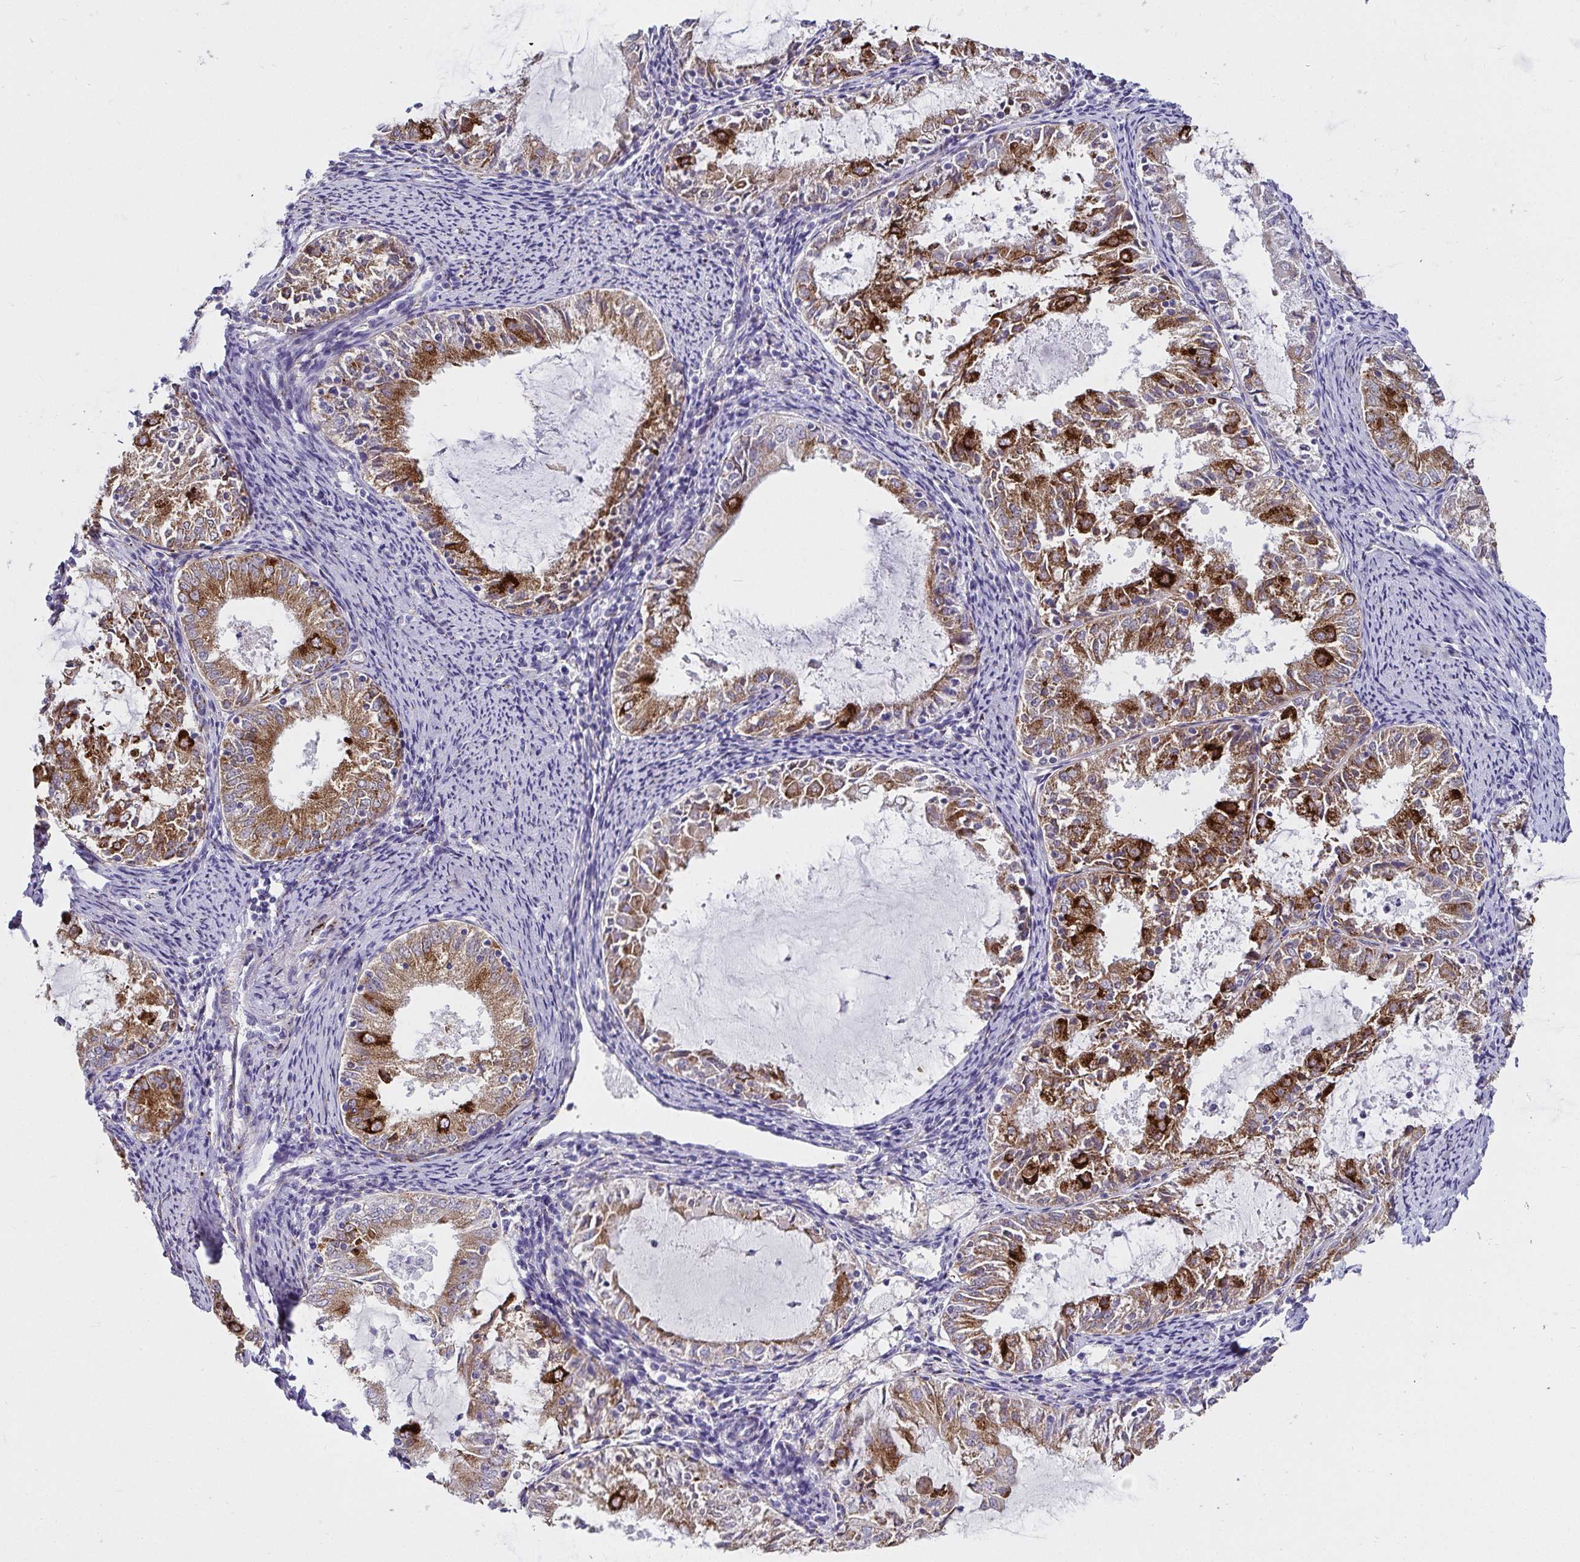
{"staining": {"intensity": "strong", "quantity": "25%-75%", "location": "cytoplasmic/membranous"}, "tissue": "endometrial cancer", "cell_type": "Tumor cells", "image_type": "cancer", "snomed": [{"axis": "morphology", "description": "Adenocarcinoma, NOS"}, {"axis": "topography", "description": "Endometrium"}], "caption": "Immunohistochemistry staining of endometrial cancer, which reveals high levels of strong cytoplasmic/membranous positivity in about 25%-75% of tumor cells indicating strong cytoplasmic/membranous protein staining. The staining was performed using DAB (3,3'-diaminobenzidine) (brown) for protein detection and nuclei were counterstained in hematoxylin (blue).", "gene": "P4HA2", "patient": {"sex": "female", "age": 57}}